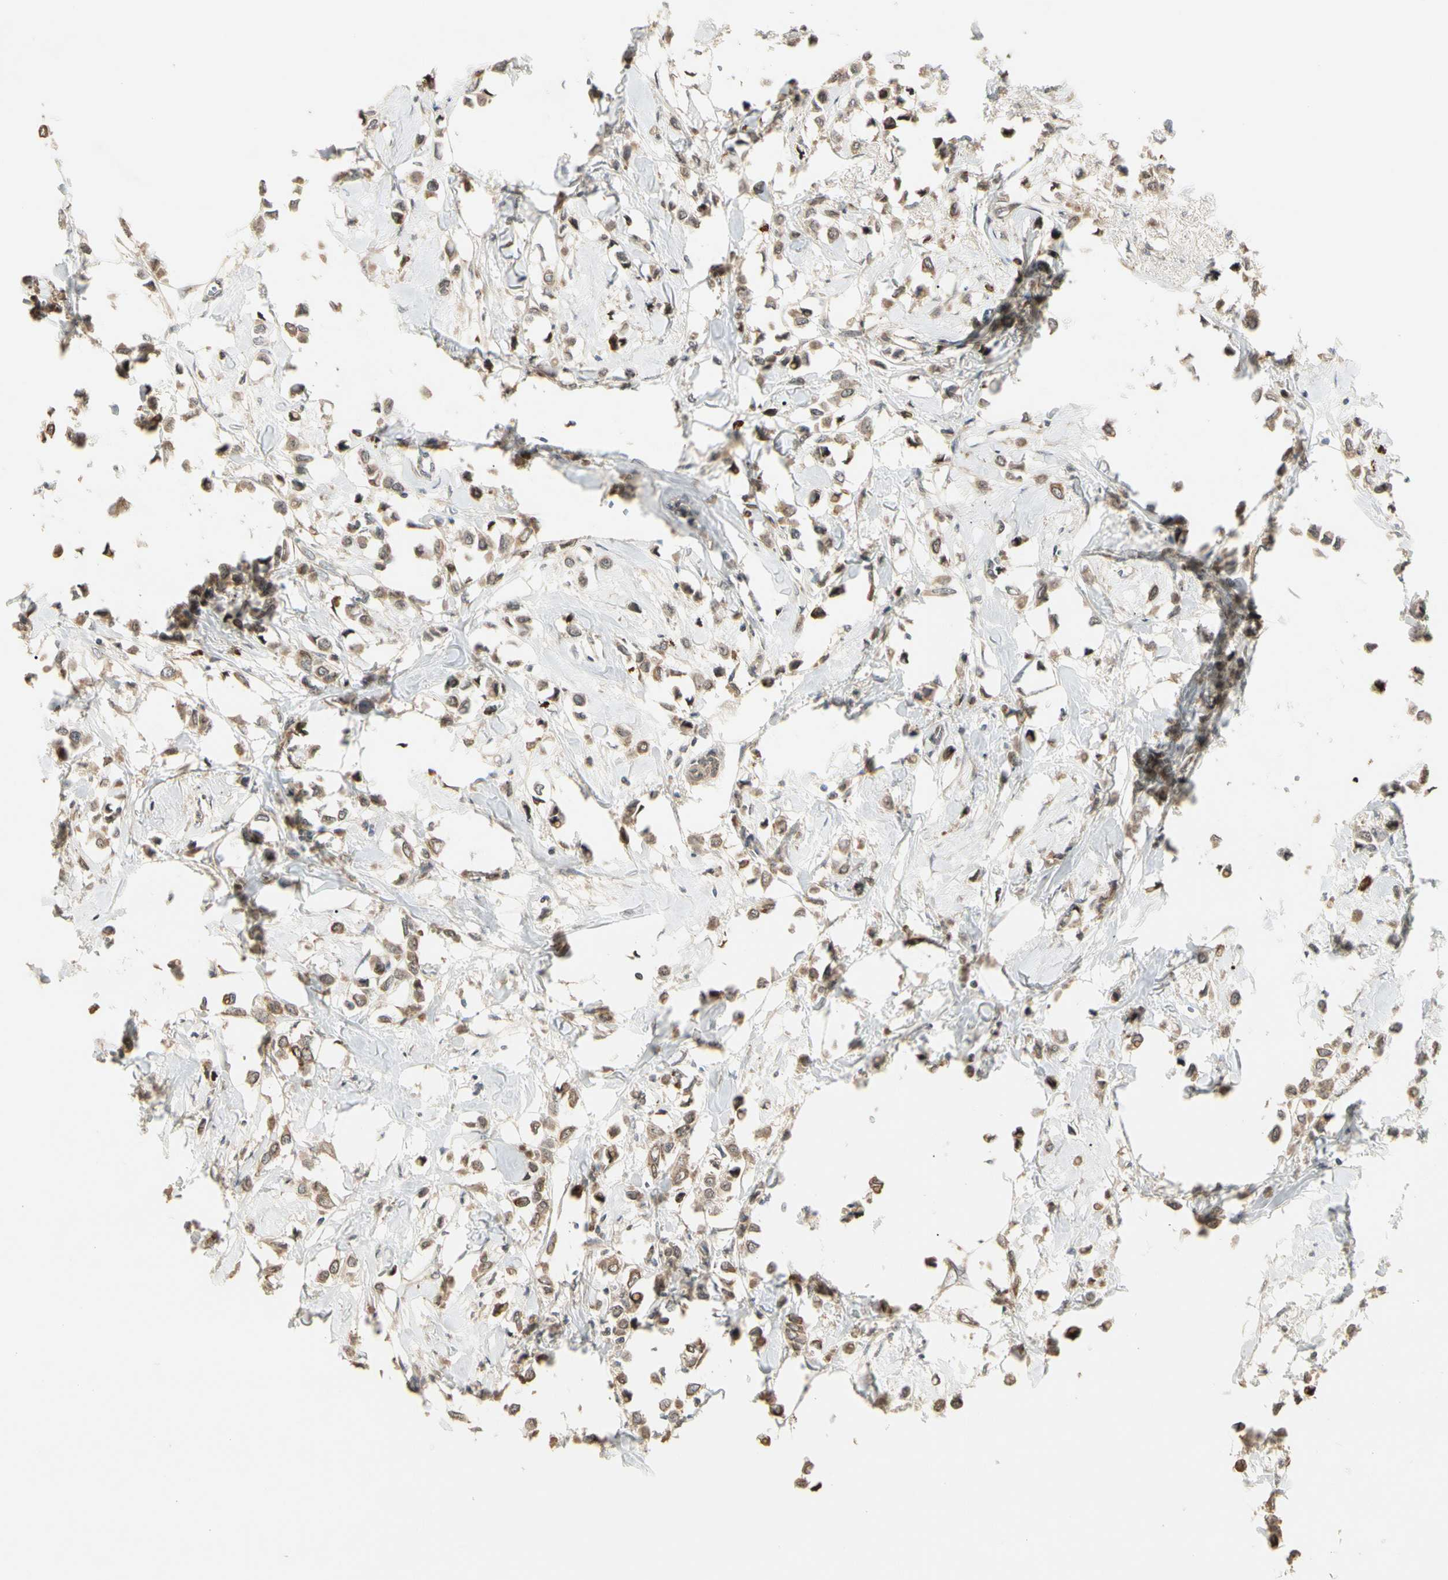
{"staining": {"intensity": "moderate", "quantity": ">75%", "location": "cytoplasmic/membranous"}, "tissue": "breast cancer", "cell_type": "Tumor cells", "image_type": "cancer", "snomed": [{"axis": "morphology", "description": "Lobular carcinoma"}, {"axis": "topography", "description": "Breast"}], "caption": "This micrograph shows breast cancer (lobular carcinoma) stained with immunohistochemistry to label a protein in brown. The cytoplasmic/membranous of tumor cells show moderate positivity for the protein. Nuclei are counter-stained blue.", "gene": "ATG4C", "patient": {"sex": "female", "age": 51}}